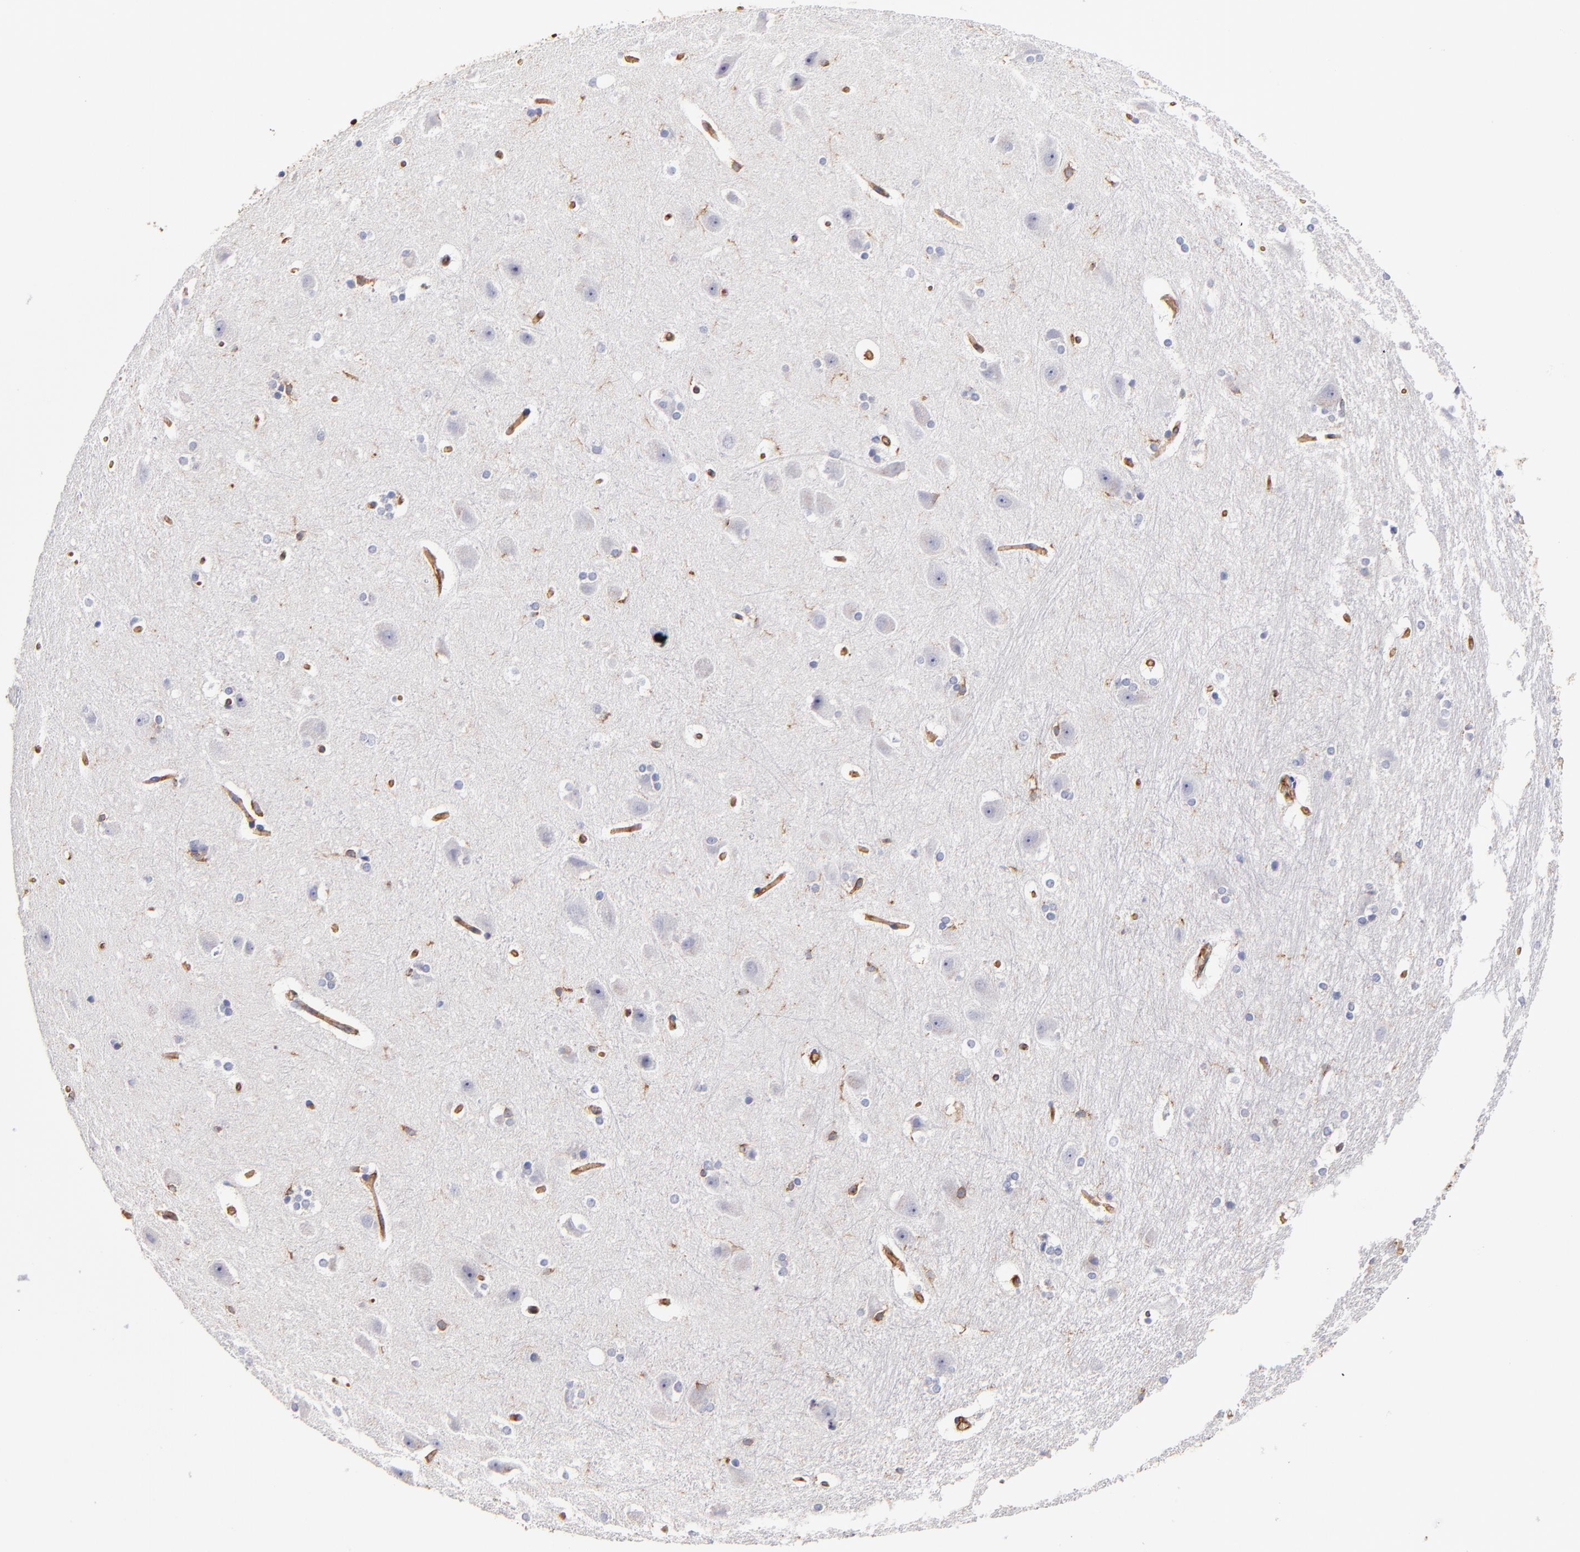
{"staining": {"intensity": "moderate", "quantity": "25%-75%", "location": "cytoplasmic/membranous"}, "tissue": "hippocampus", "cell_type": "Glial cells", "image_type": "normal", "snomed": [{"axis": "morphology", "description": "Normal tissue, NOS"}, {"axis": "topography", "description": "Hippocampus"}], "caption": "A histopathology image of hippocampus stained for a protein reveals moderate cytoplasmic/membranous brown staining in glial cells.", "gene": "CD2AP", "patient": {"sex": "female", "age": 19}}